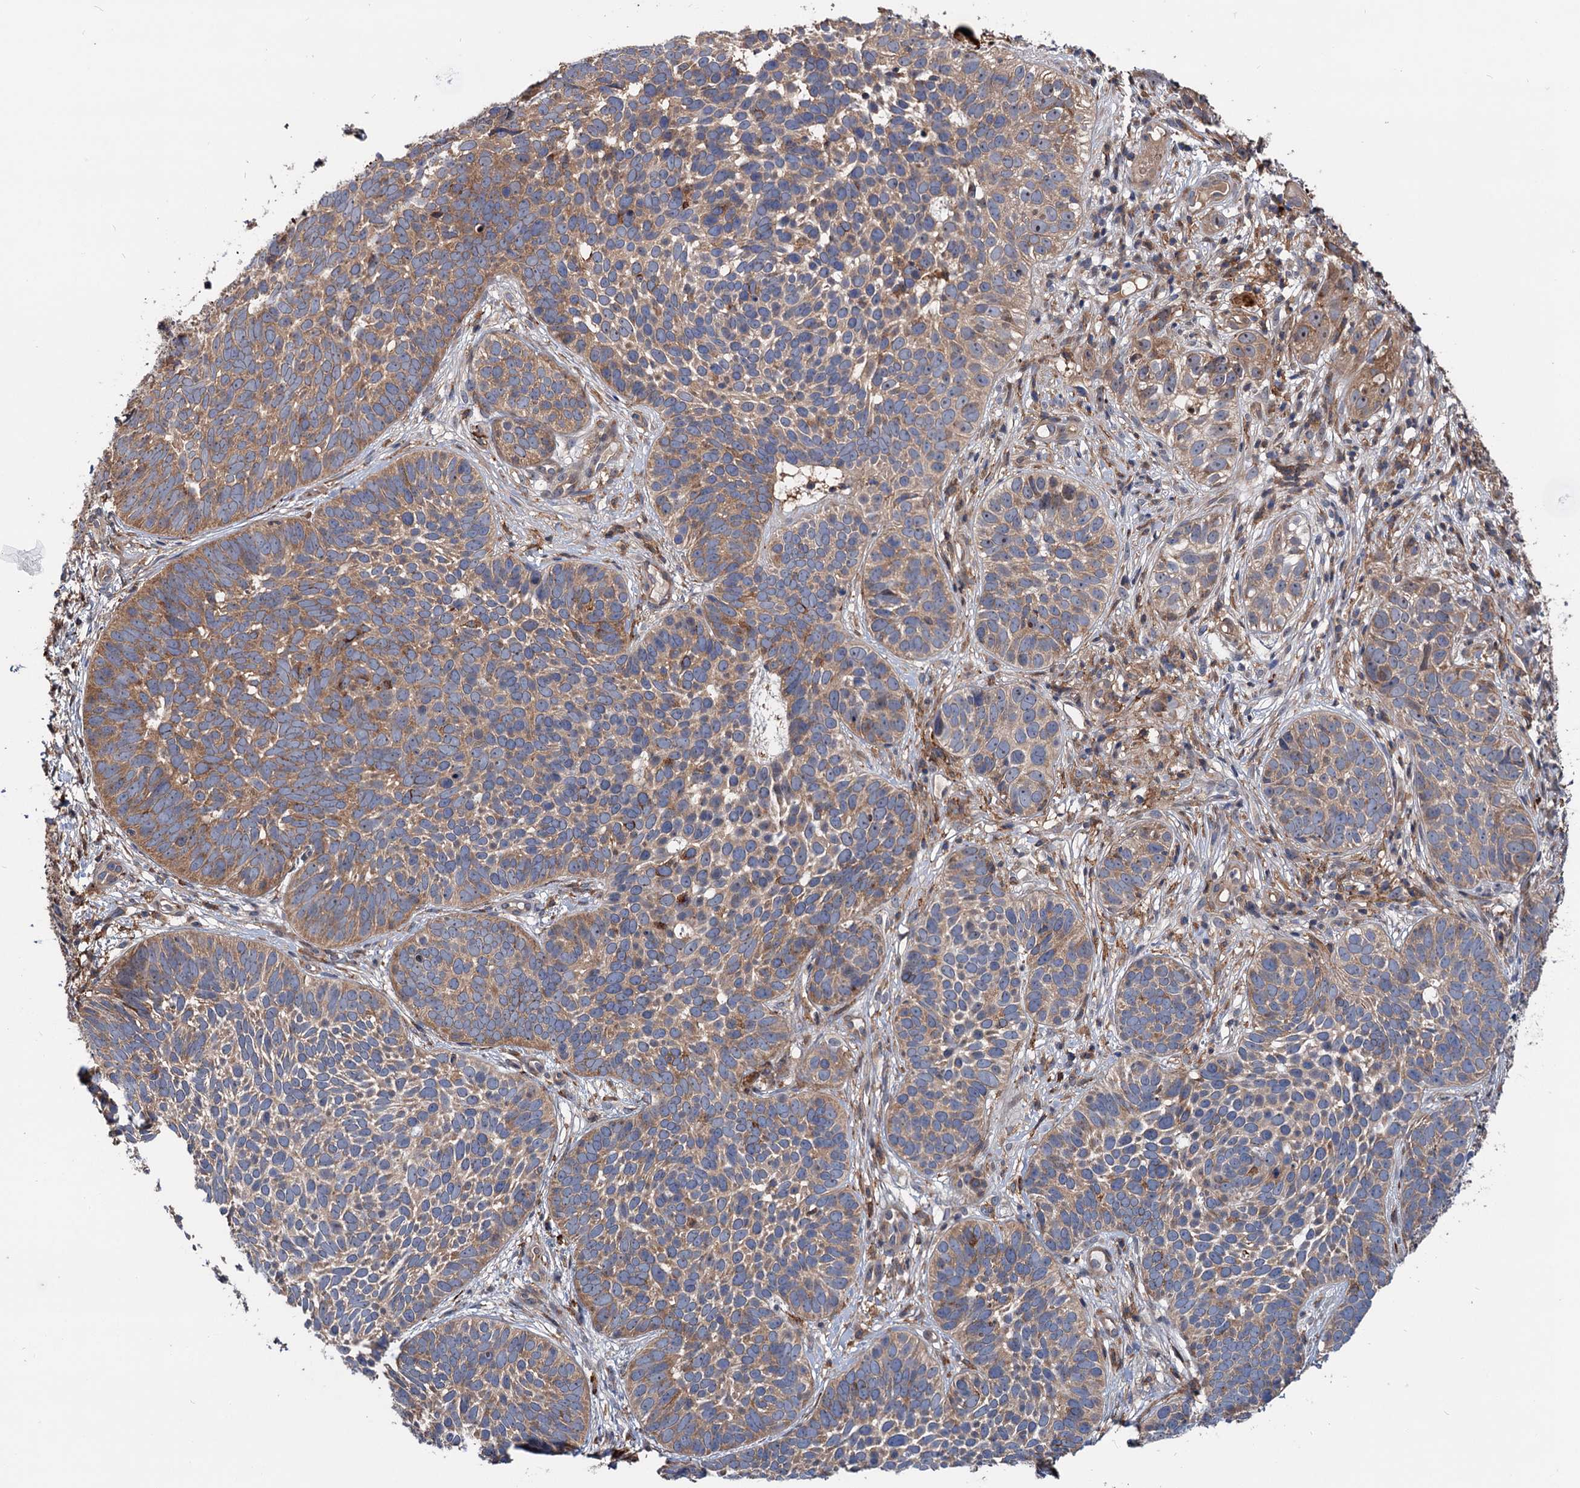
{"staining": {"intensity": "moderate", "quantity": ">75%", "location": "cytoplasmic/membranous"}, "tissue": "skin cancer", "cell_type": "Tumor cells", "image_type": "cancer", "snomed": [{"axis": "morphology", "description": "Basal cell carcinoma"}, {"axis": "topography", "description": "Skin"}], "caption": "An IHC image of neoplastic tissue is shown. Protein staining in brown shows moderate cytoplasmic/membranous positivity in skin cancer (basal cell carcinoma) within tumor cells. The staining was performed using DAB to visualize the protein expression in brown, while the nuclei were stained in blue with hematoxylin (Magnification: 20x).", "gene": "RNF111", "patient": {"sex": "male", "age": 89}}